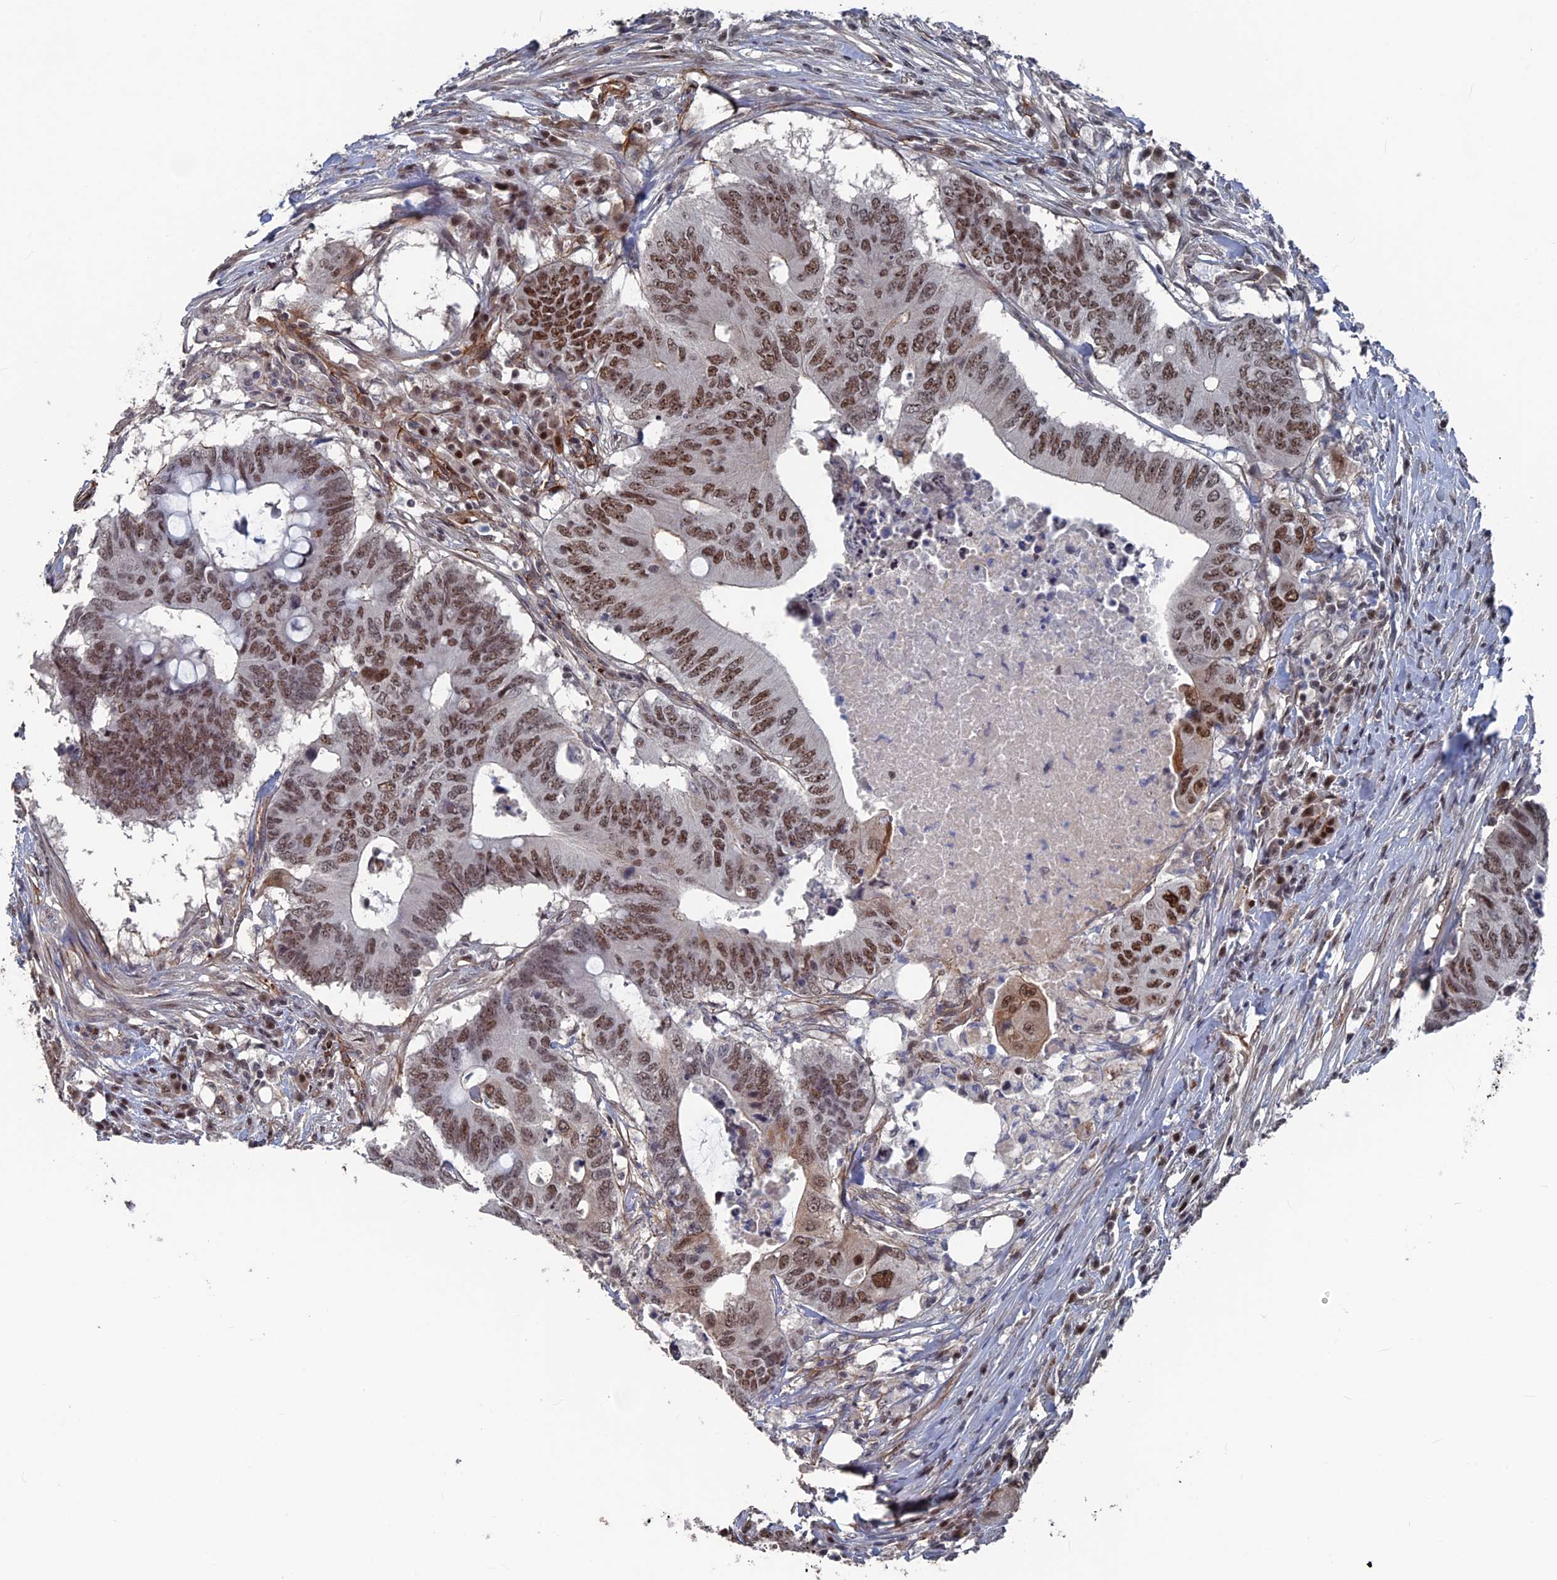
{"staining": {"intensity": "moderate", "quantity": ">75%", "location": "nuclear"}, "tissue": "colorectal cancer", "cell_type": "Tumor cells", "image_type": "cancer", "snomed": [{"axis": "morphology", "description": "Adenocarcinoma, NOS"}, {"axis": "topography", "description": "Colon"}], "caption": "Colorectal adenocarcinoma stained for a protein (brown) shows moderate nuclear positive staining in approximately >75% of tumor cells.", "gene": "SH3D21", "patient": {"sex": "male", "age": 71}}